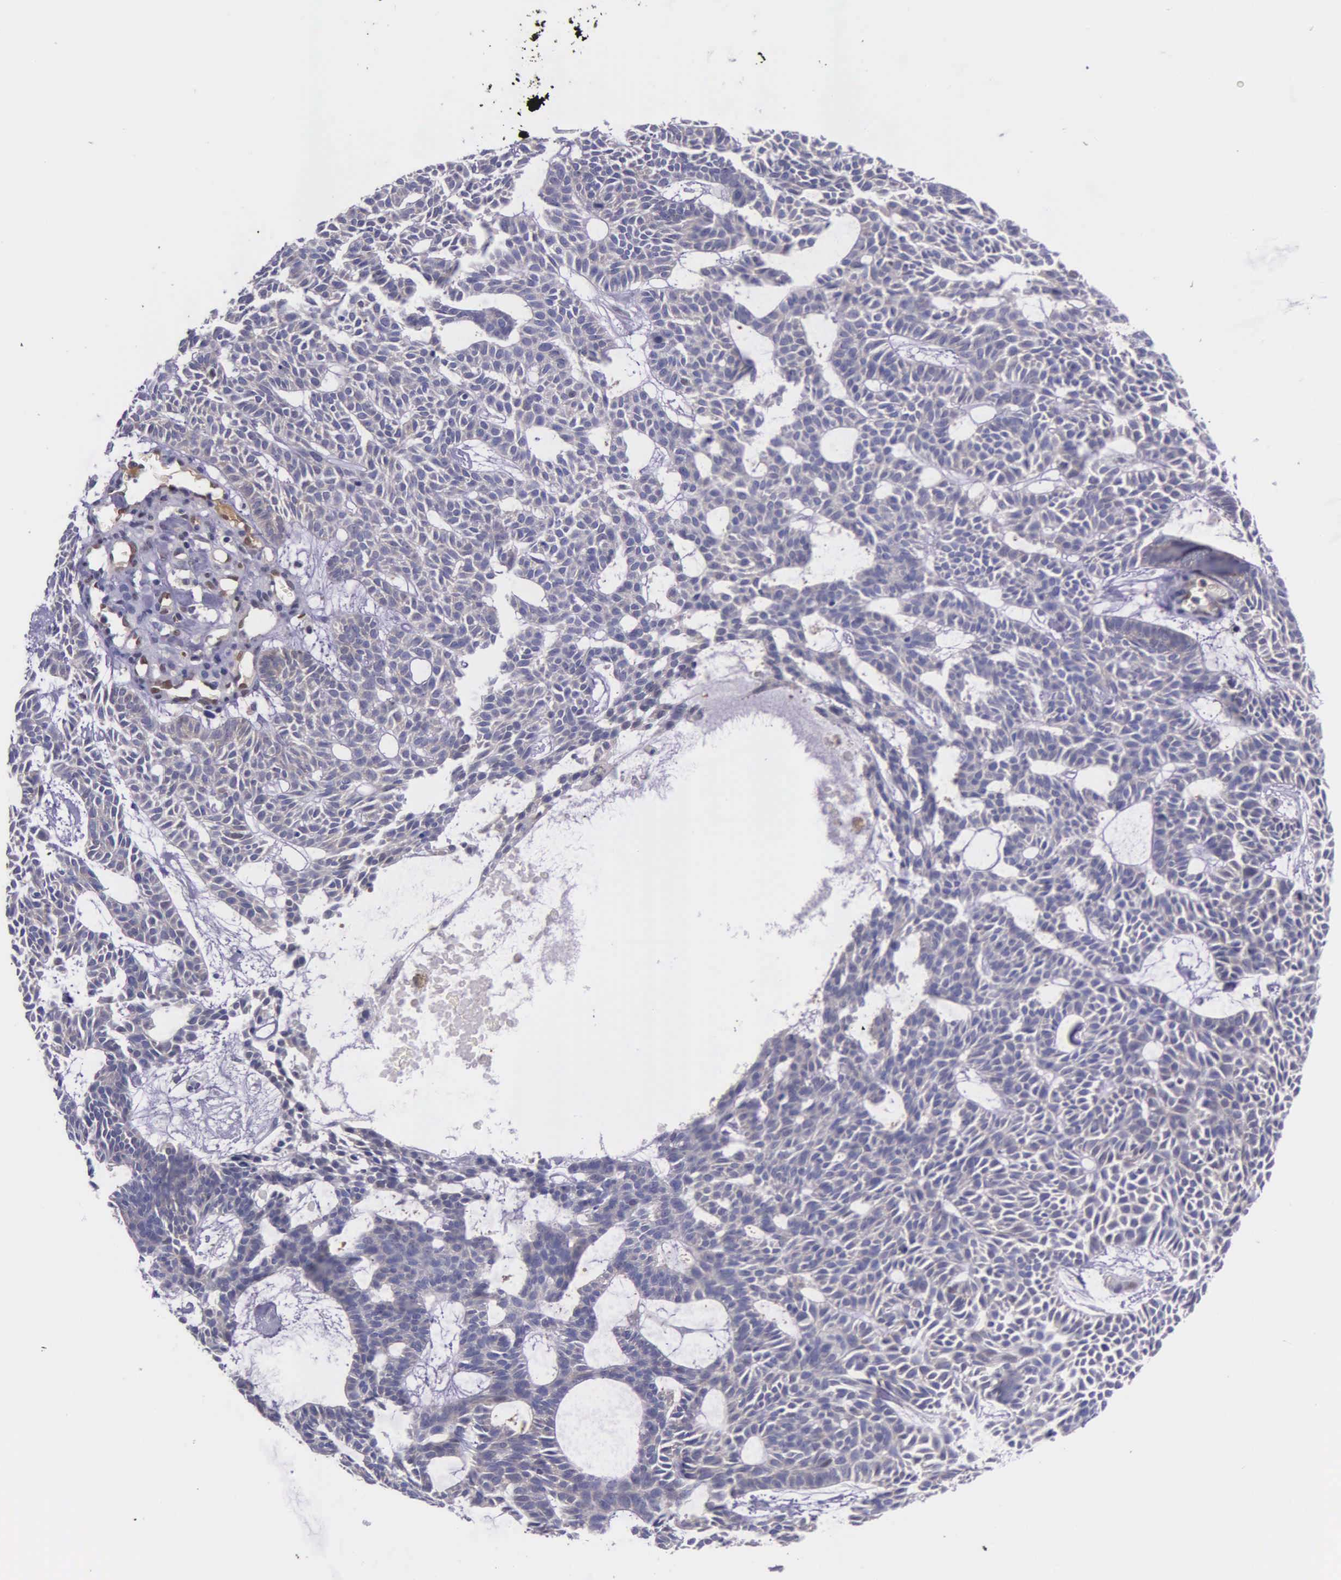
{"staining": {"intensity": "negative", "quantity": "none", "location": "none"}, "tissue": "skin cancer", "cell_type": "Tumor cells", "image_type": "cancer", "snomed": [{"axis": "morphology", "description": "Basal cell carcinoma"}, {"axis": "topography", "description": "Skin"}], "caption": "DAB immunohistochemical staining of human basal cell carcinoma (skin) exhibits no significant positivity in tumor cells. (Stains: DAB (3,3'-diaminobenzidine) immunohistochemistry with hematoxylin counter stain, Microscopy: brightfield microscopy at high magnification).", "gene": "GMPR2", "patient": {"sex": "male", "age": 75}}